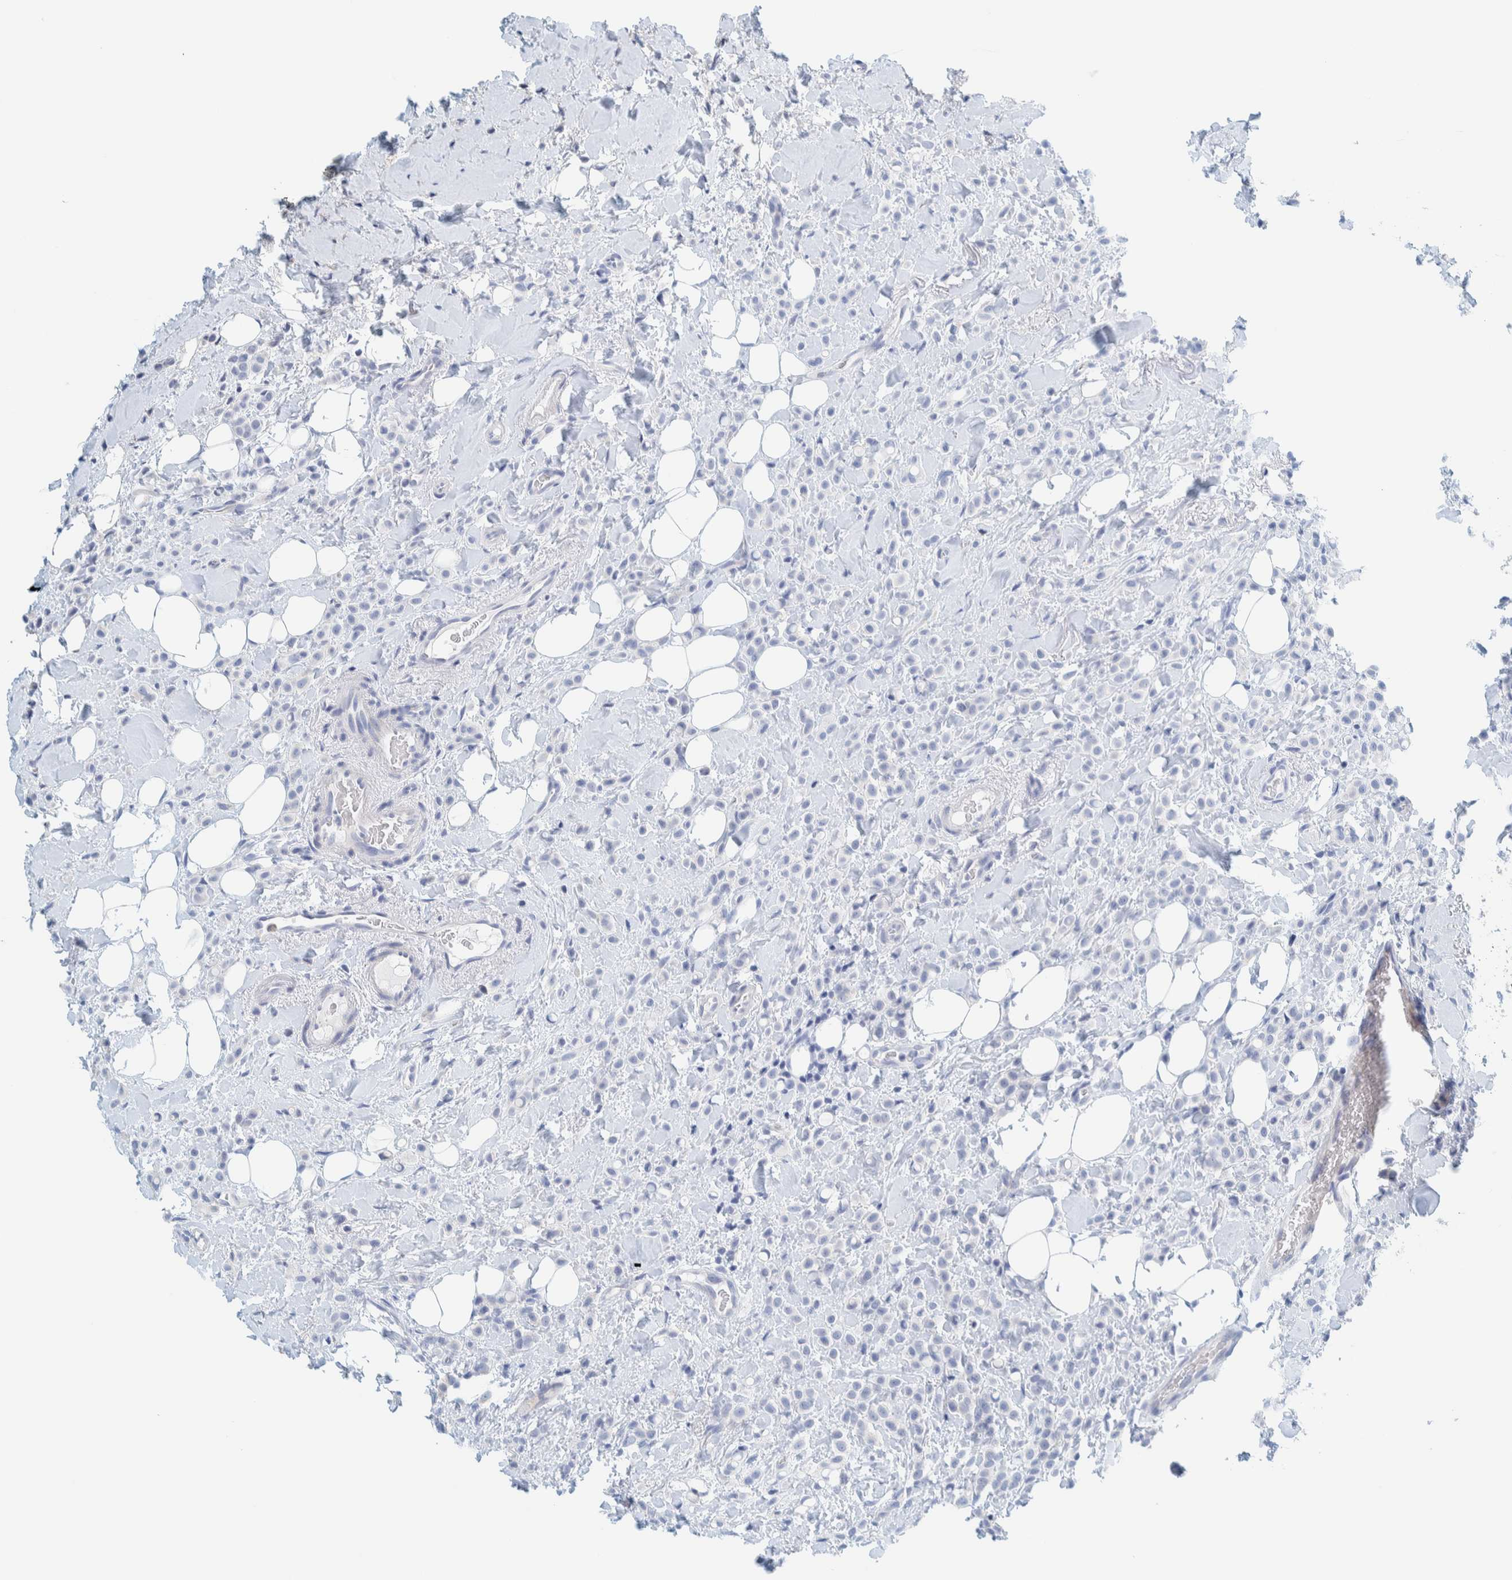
{"staining": {"intensity": "negative", "quantity": "none", "location": "none"}, "tissue": "breast cancer", "cell_type": "Tumor cells", "image_type": "cancer", "snomed": [{"axis": "morphology", "description": "Normal tissue, NOS"}, {"axis": "morphology", "description": "Lobular carcinoma"}, {"axis": "topography", "description": "Breast"}], "caption": "Lobular carcinoma (breast) was stained to show a protein in brown. There is no significant positivity in tumor cells.", "gene": "MOG", "patient": {"sex": "female", "age": 50}}